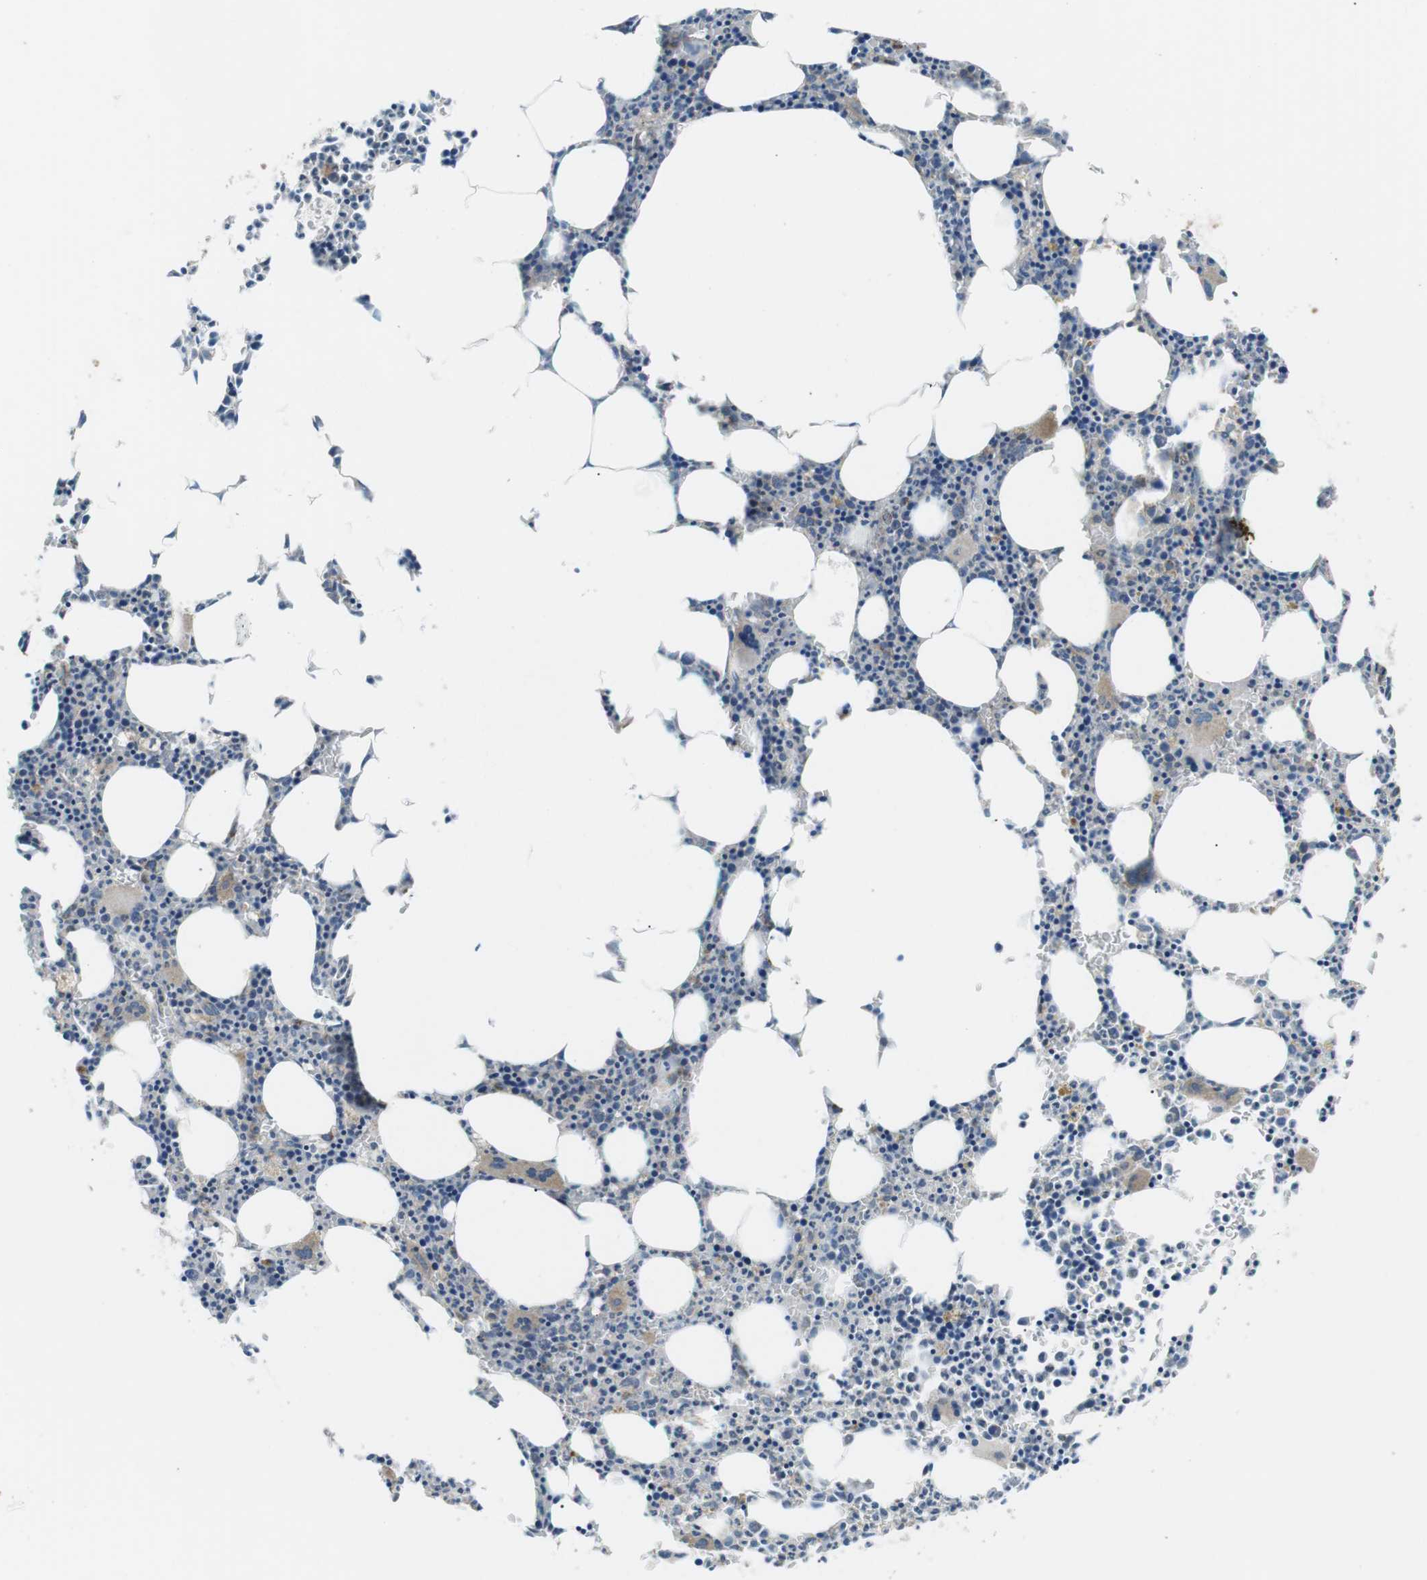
{"staining": {"intensity": "moderate", "quantity": "<25%", "location": "cytoplasmic/membranous"}, "tissue": "bone marrow", "cell_type": "Hematopoietic cells", "image_type": "normal", "snomed": [{"axis": "morphology", "description": "Normal tissue, NOS"}, {"axis": "morphology", "description": "Inflammation, NOS"}, {"axis": "topography", "description": "Bone marrow"}], "caption": "Benign bone marrow reveals moderate cytoplasmic/membranous expression in about <25% of hematopoietic cells The staining was performed using DAB (3,3'-diaminobenzidine) to visualize the protein expression in brown, while the nuclei were stained in blue with hematoxylin (Magnification: 20x)..", "gene": "BACE1", "patient": {"sex": "female", "age": 61}}